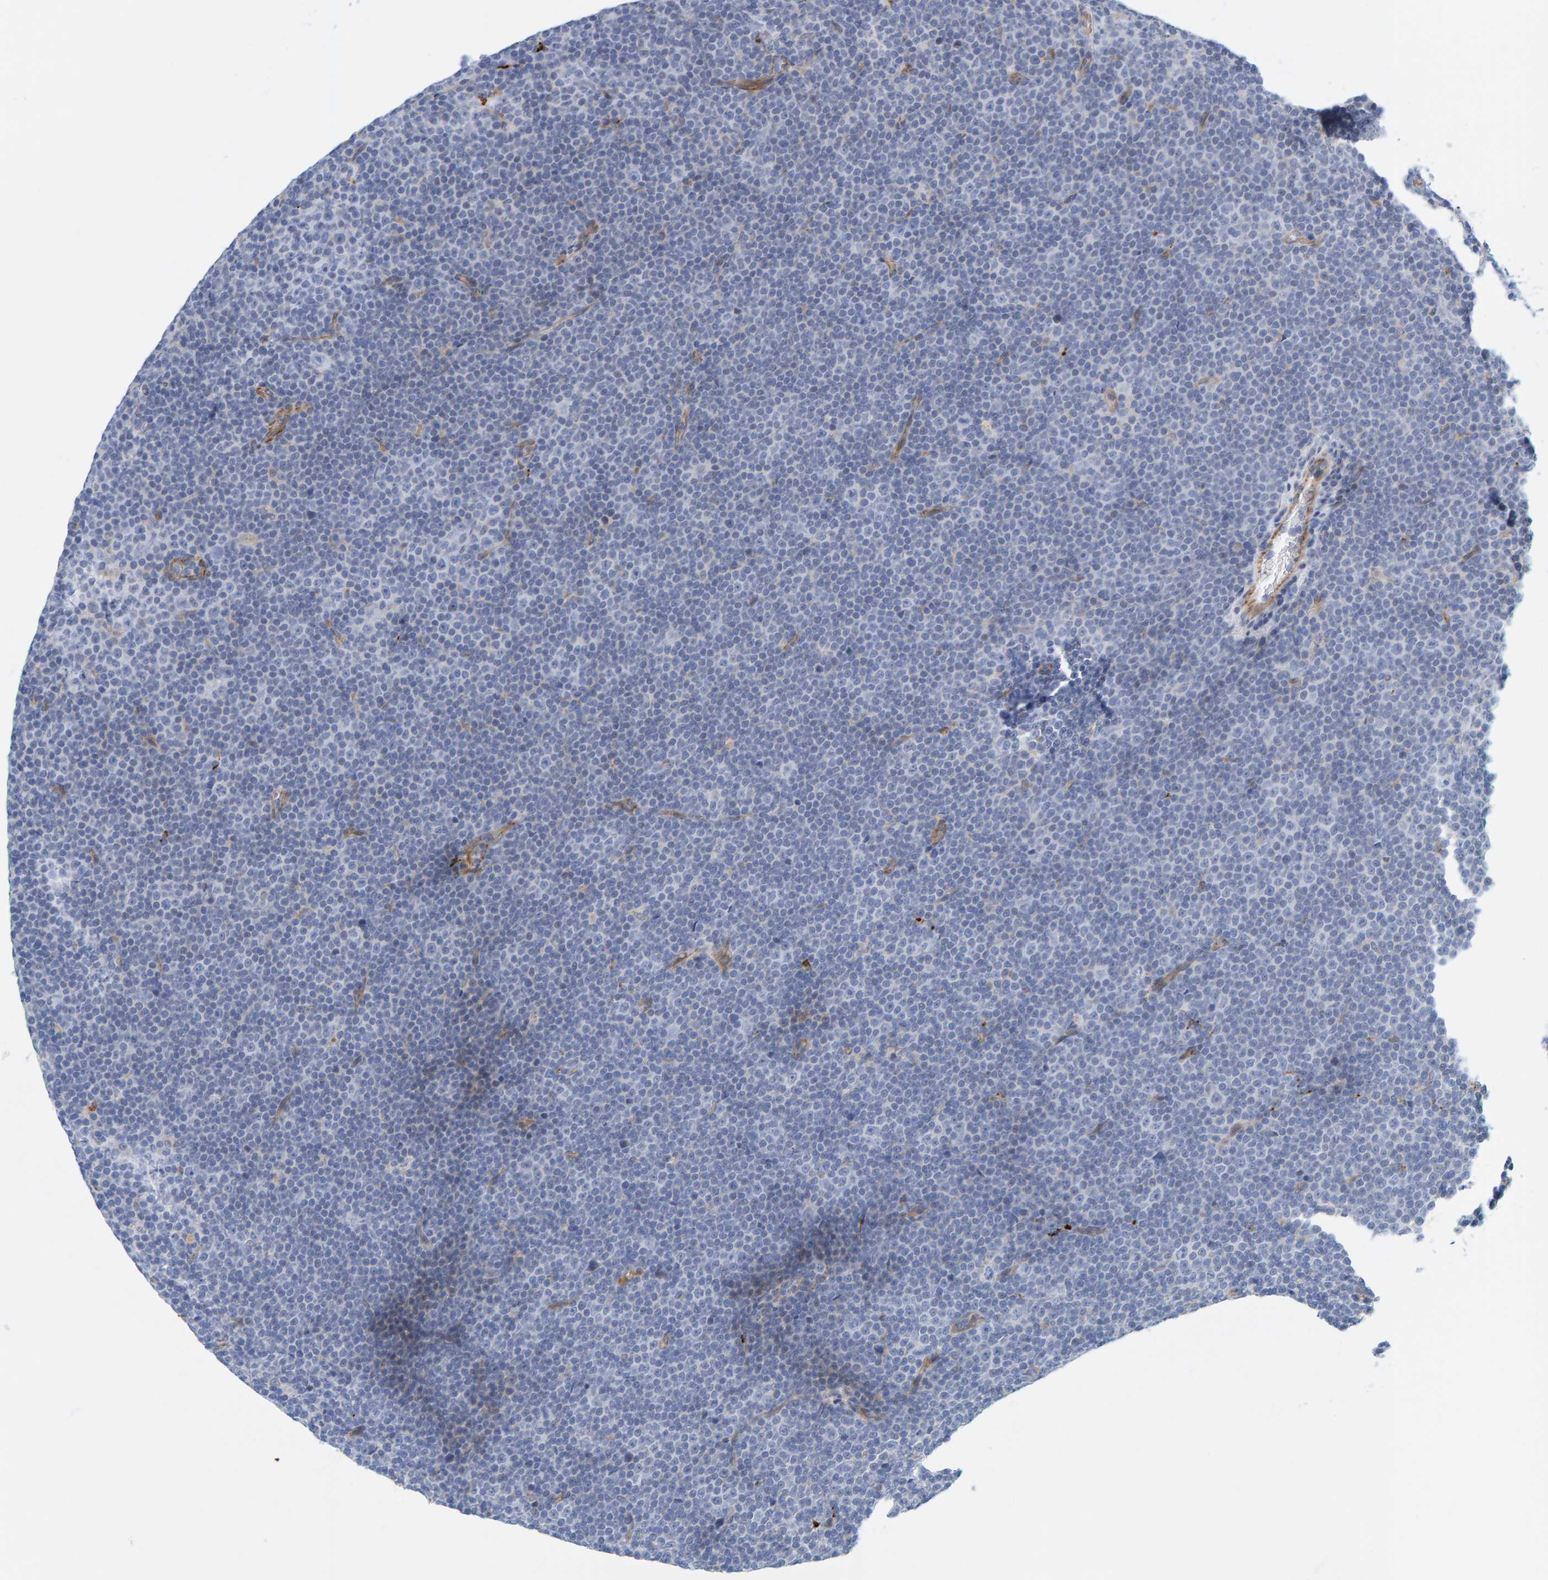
{"staining": {"intensity": "negative", "quantity": "none", "location": "none"}, "tissue": "lymphoma", "cell_type": "Tumor cells", "image_type": "cancer", "snomed": [{"axis": "morphology", "description": "Malignant lymphoma, non-Hodgkin's type, Low grade"}, {"axis": "topography", "description": "Lymph node"}], "caption": "The immunohistochemistry (IHC) histopathology image has no significant positivity in tumor cells of lymphoma tissue.", "gene": "KRBA2", "patient": {"sex": "female", "age": 67}}